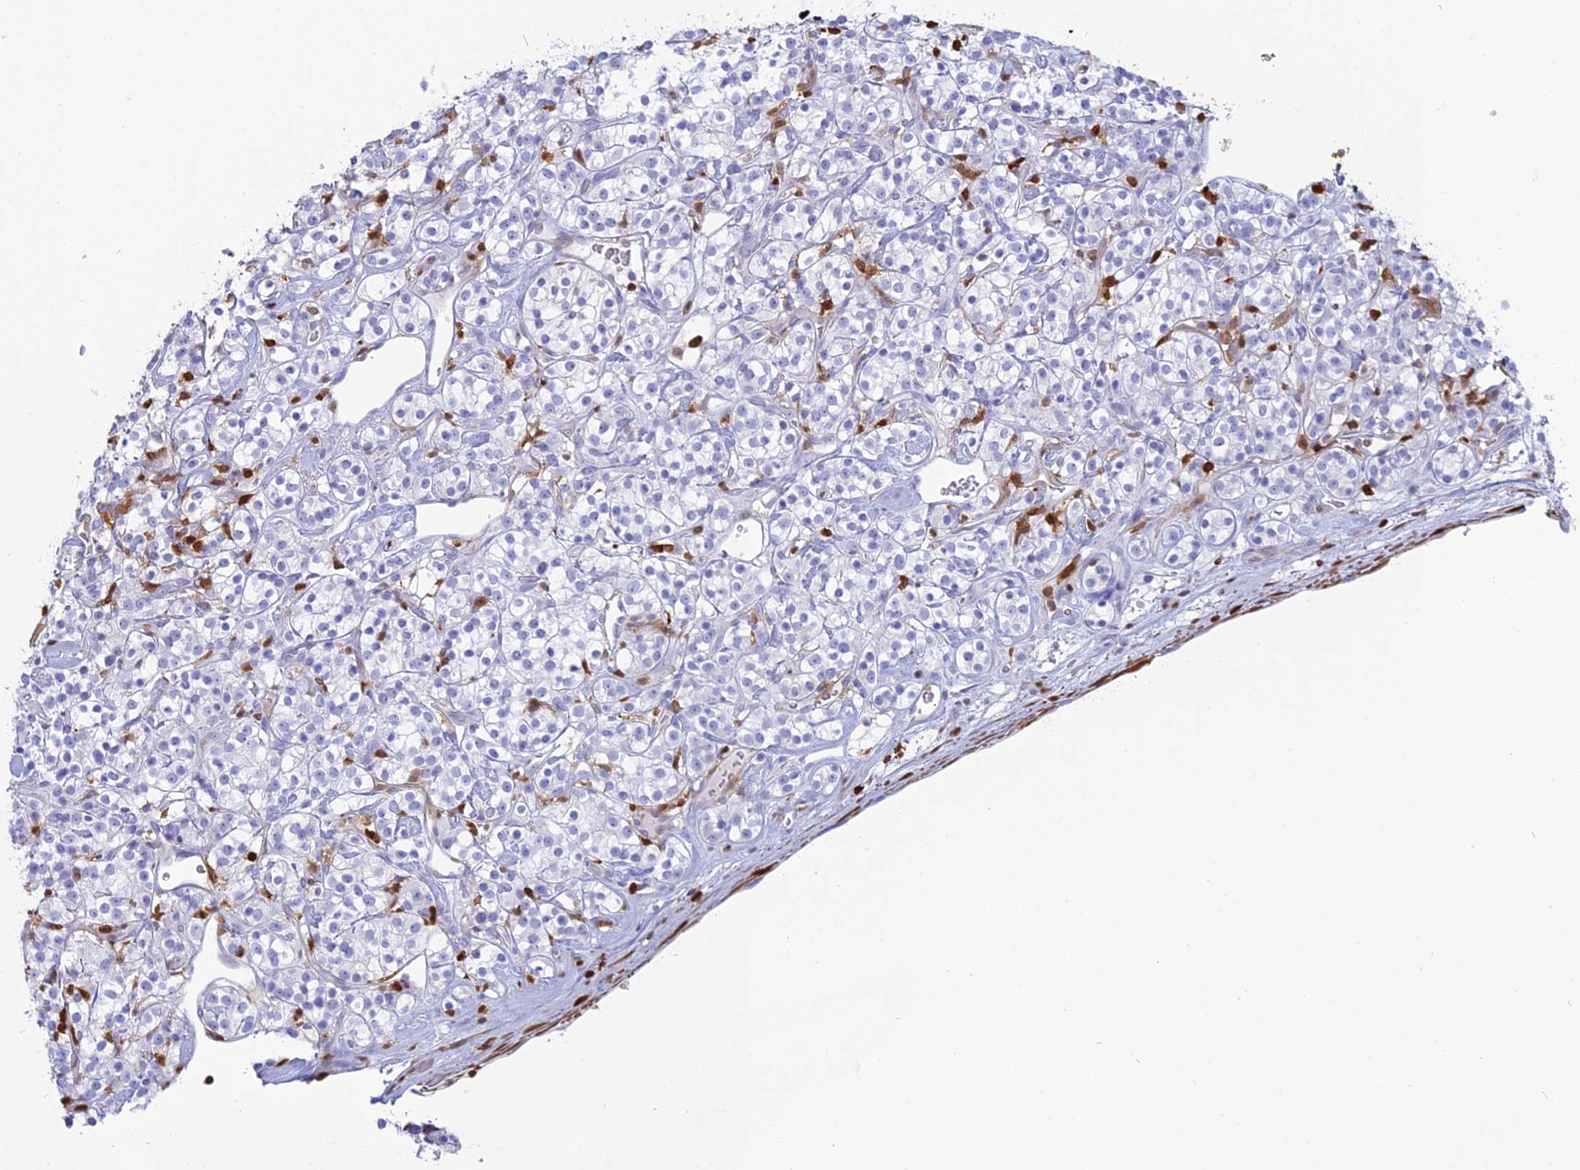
{"staining": {"intensity": "negative", "quantity": "none", "location": "none"}, "tissue": "renal cancer", "cell_type": "Tumor cells", "image_type": "cancer", "snomed": [{"axis": "morphology", "description": "Adenocarcinoma, NOS"}, {"axis": "topography", "description": "Kidney"}], "caption": "The micrograph shows no staining of tumor cells in adenocarcinoma (renal).", "gene": "PGBD4", "patient": {"sex": "male", "age": 77}}